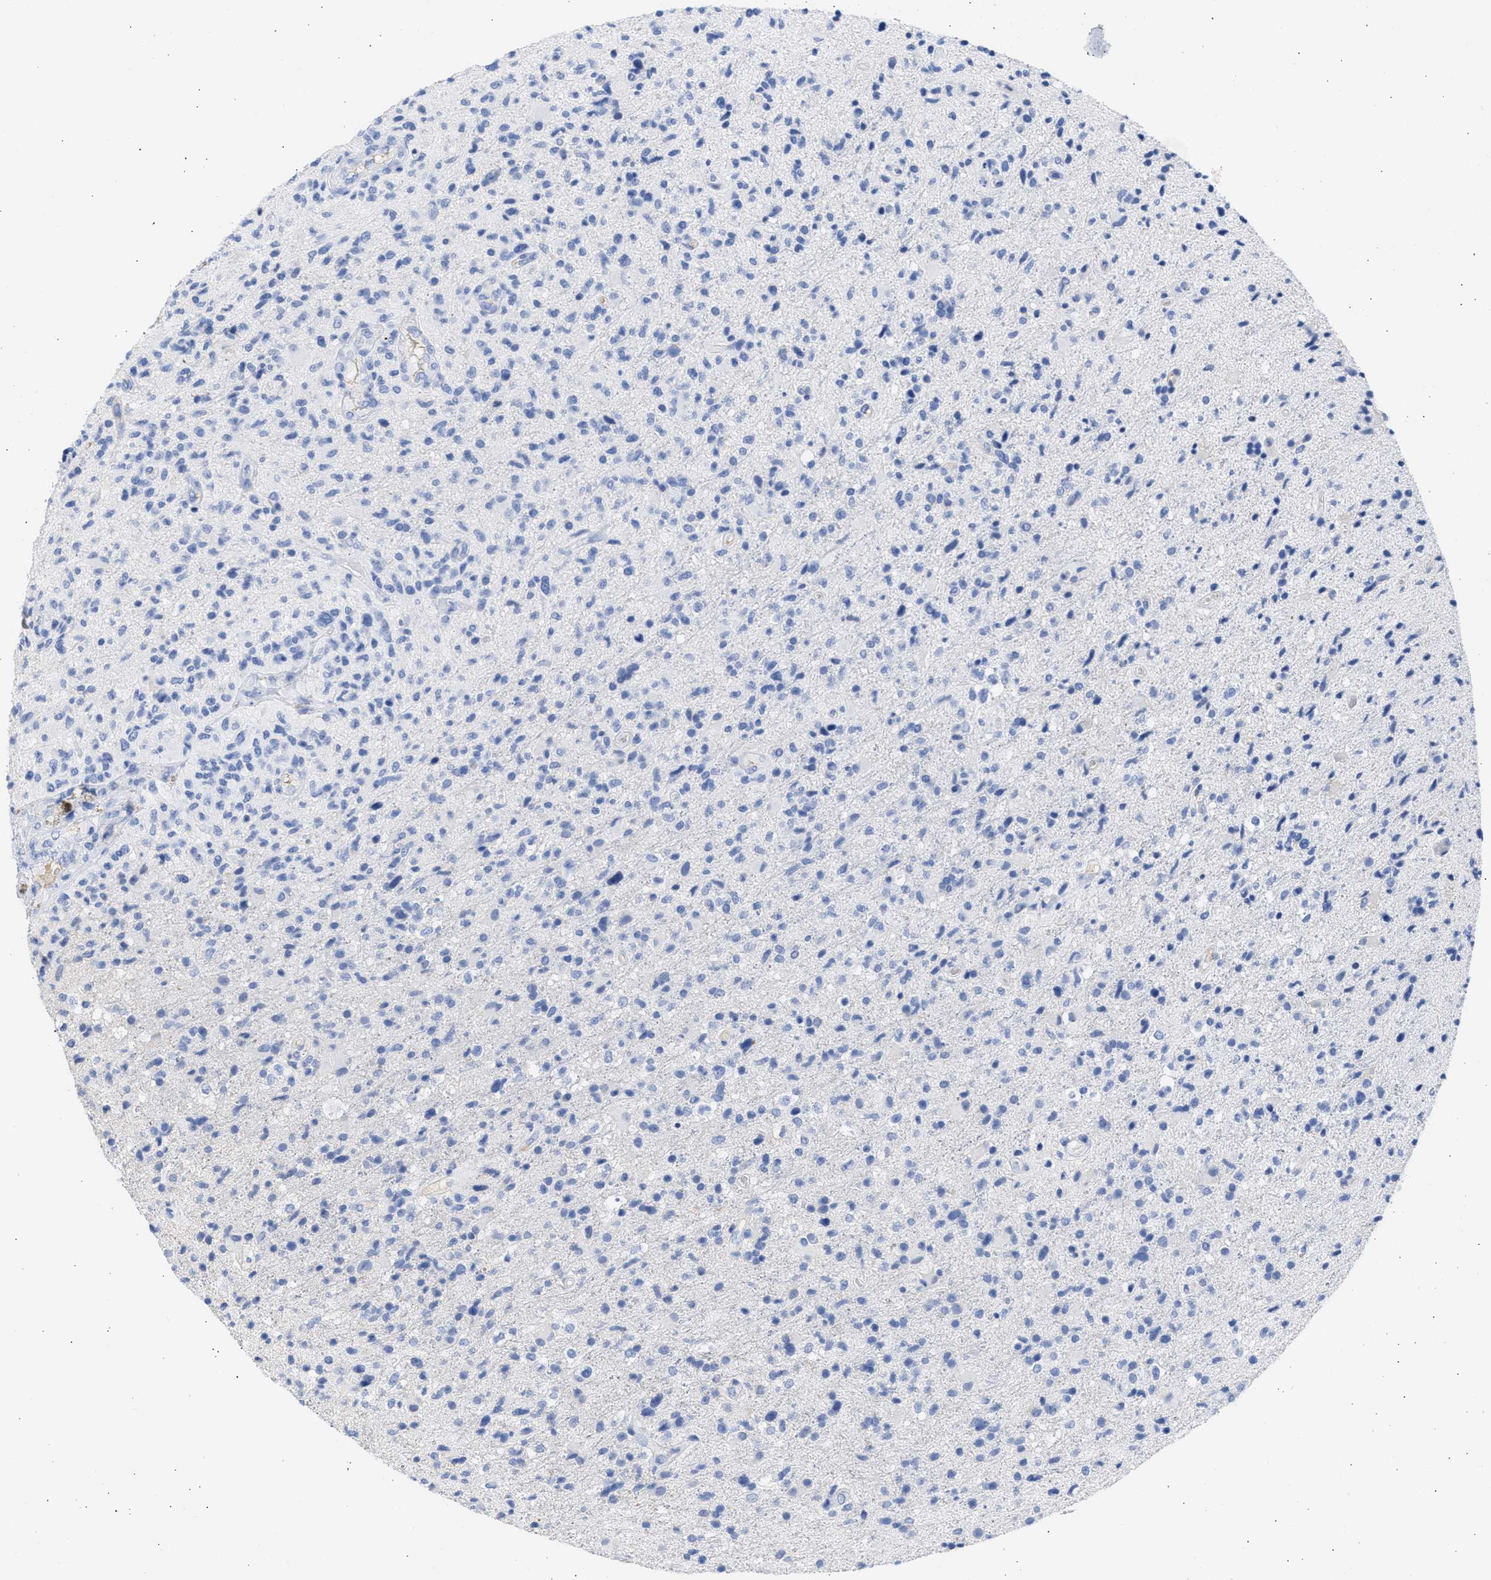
{"staining": {"intensity": "negative", "quantity": "none", "location": "none"}, "tissue": "glioma", "cell_type": "Tumor cells", "image_type": "cancer", "snomed": [{"axis": "morphology", "description": "Glioma, malignant, High grade"}, {"axis": "topography", "description": "Brain"}], "caption": "Immunohistochemistry (IHC) of human high-grade glioma (malignant) exhibits no staining in tumor cells.", "gene": "RSPH1", "patient": {"sex": "male", "age": 72}}